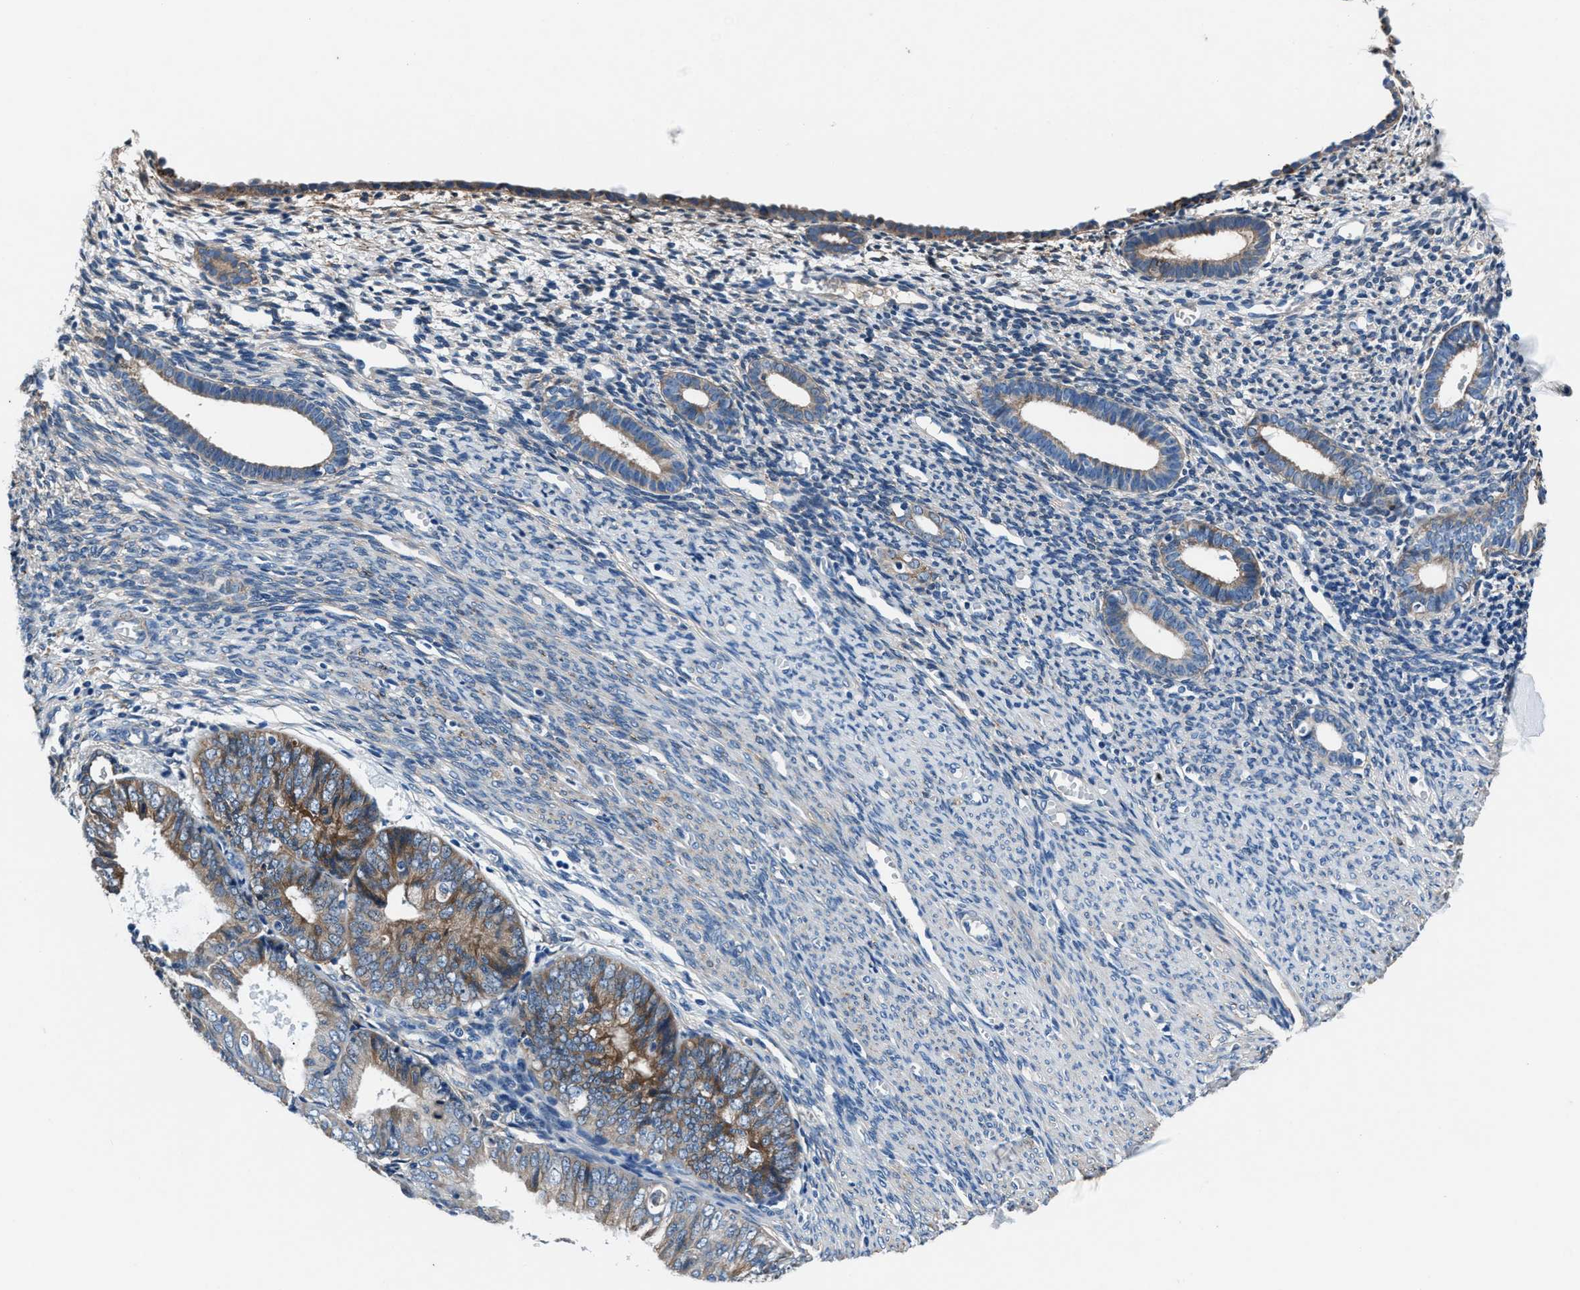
{"staining": {"intensity": "weak", "quantity": "<25%", "location": "cytoplasmic/membranous"}, "tissue": "endometrium", "cell_type": "Cells in endometrial stroma", "image_type": "normal", "snomed": [{"axis": "morphology", "description": "Normal tissue, NOS"}, {"axis": "morphology", "description": "Adenocarcinoma, NOS"}, {"axis": "topography", "description": "Endometrium"}], "caption": "The micrograph displays no significant staining in cells in endometrial stroma of endometrium.", "gene": "PRTFDC1", "patient": {"sex": "female", "age": 57}}